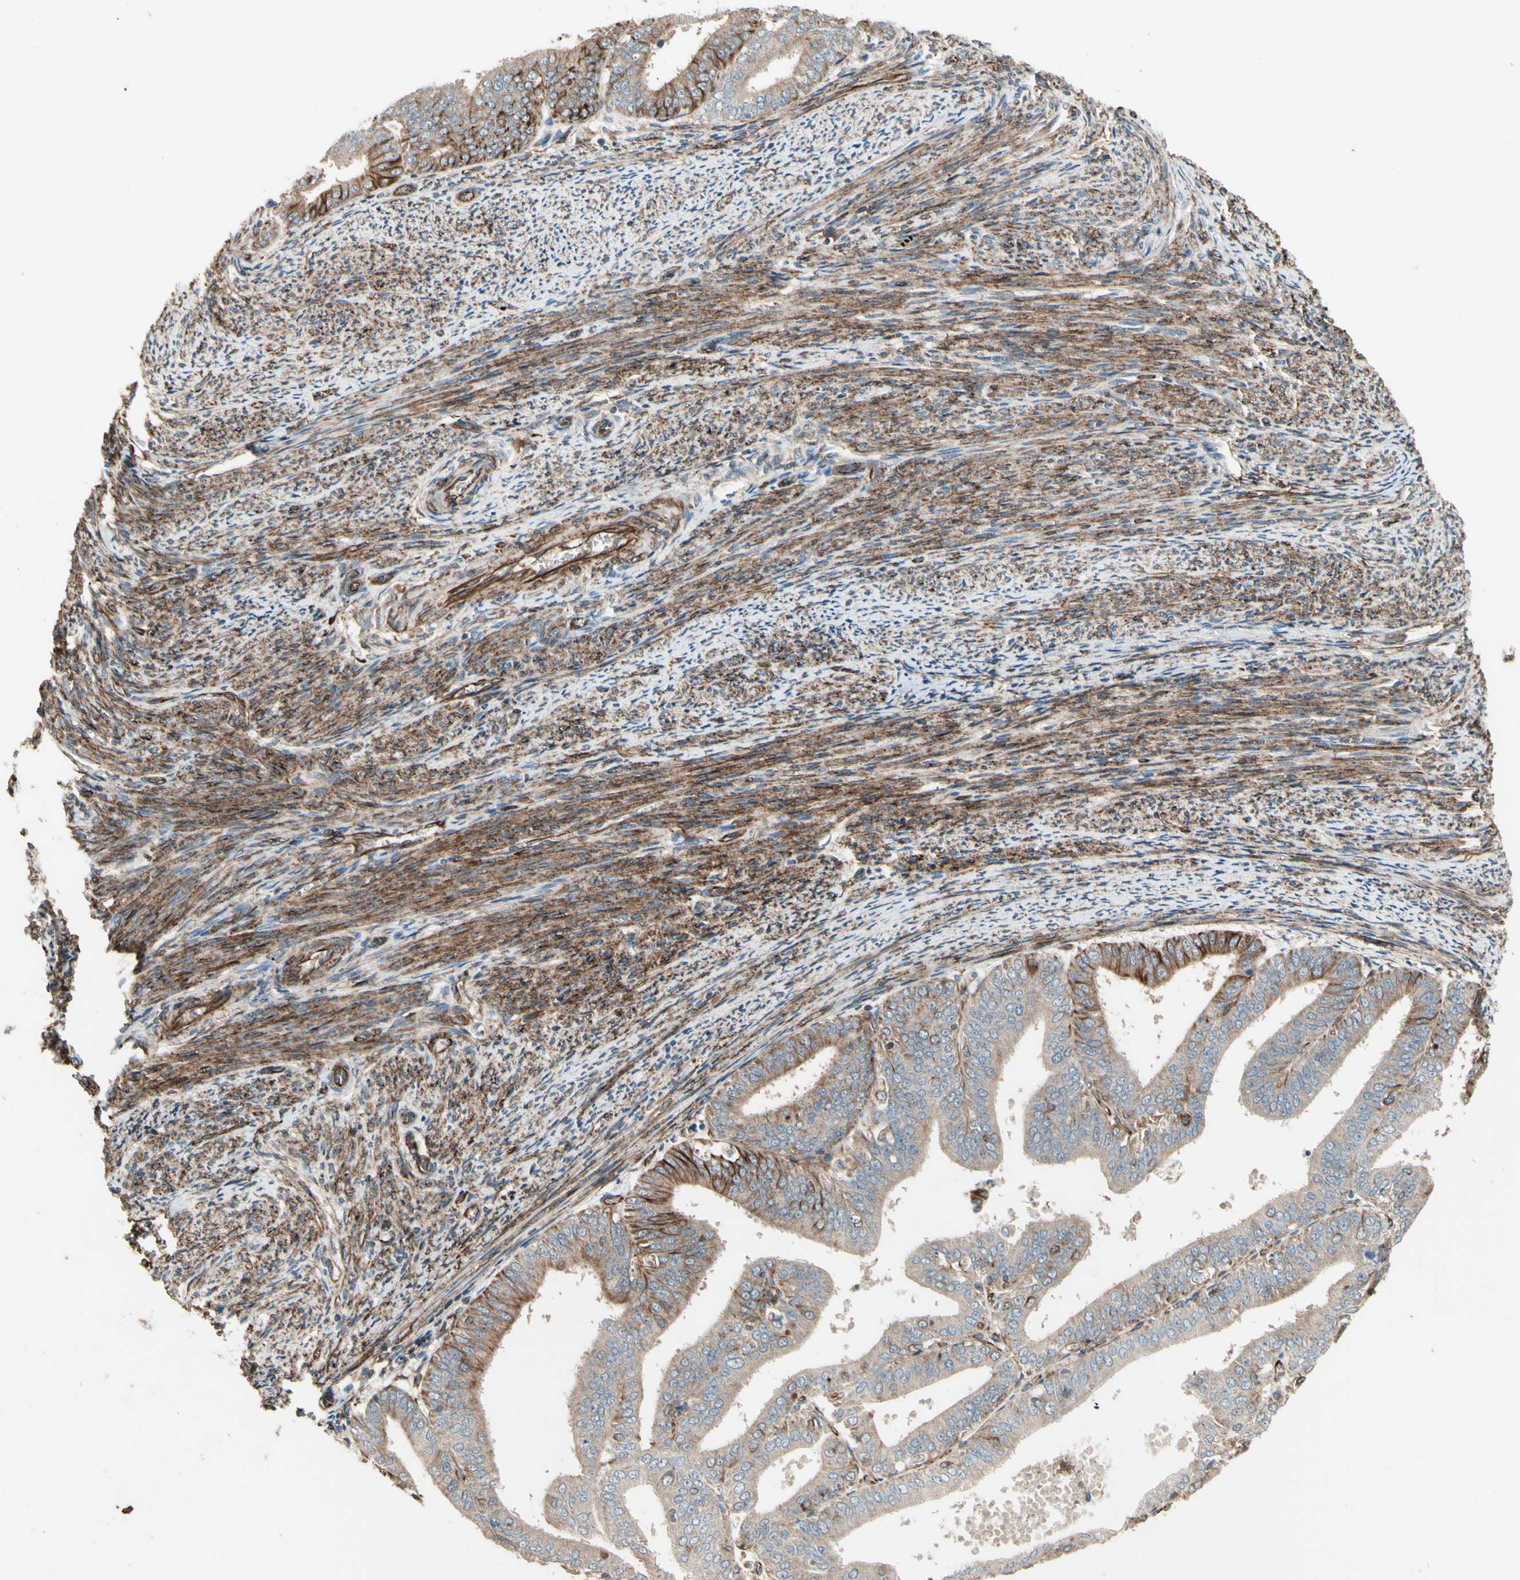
{"staining": {"intensity": "weak", "quantity": "25%-75%", "location": "cytoplasmic/membranous"}, "tissue": "endometrial cancer", "cell_type": "Tumor cells", "image_type": "cancer", "snomed": [{"axis": "morphology", "description": "Adenocarcinoma, NOS"}, {"axis": "topography", "description": "Endometrium"}], "caption": "Tumor cells show low levels of weak cytoplasmic/membranous positivity in about 25%-75% of cells in human endometrial cancer (adenocarcinoma). (brown staining indicates protein expression, while blue staining denotes nuclei).", "gene": "TRAF2", "patient": {"sex": "female", "age": 63}}